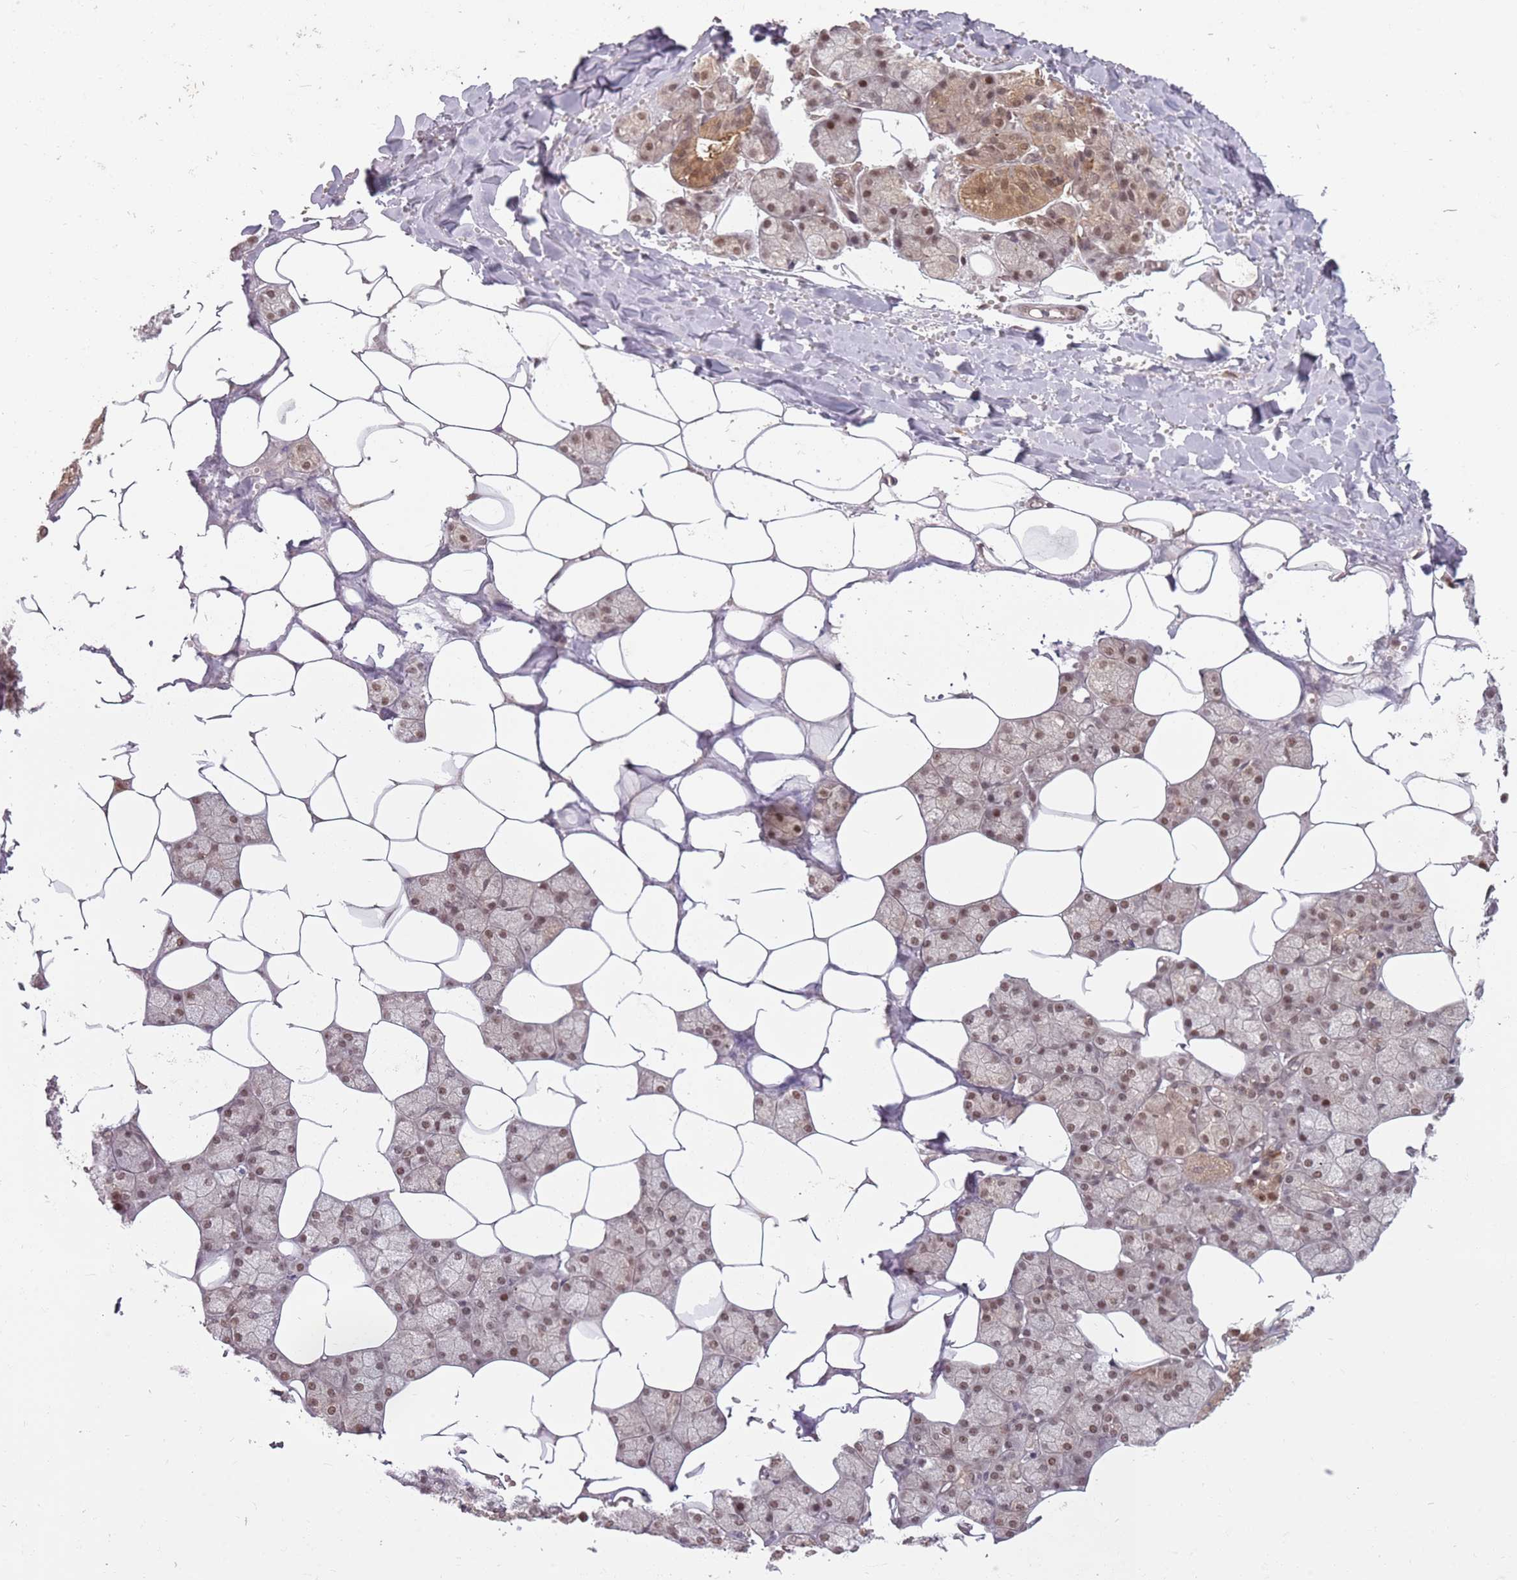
{"staining": {"intensity": "strong", "quantity": "25%-75%", "location": "cytoplasmic/membranous,nuclear"}, "tissue": "salivary gland", "cell_type": "Glandular cells", "image_type": "normal", "snomed": [{"axis": "morphology", "description": "Normal tissue, NOS"}, {"axis": "topography", "description": "Salivary gland"}], "caption": "Salivary gland stained with immunohistochemistry (IHC) exhibits strong cytoplasmic/membranous,nuclear positivity in approximately 25%-75% of glandular cells.", "gene": "ADAMTS3", "patient": {"sex": "male", "age": 62}}